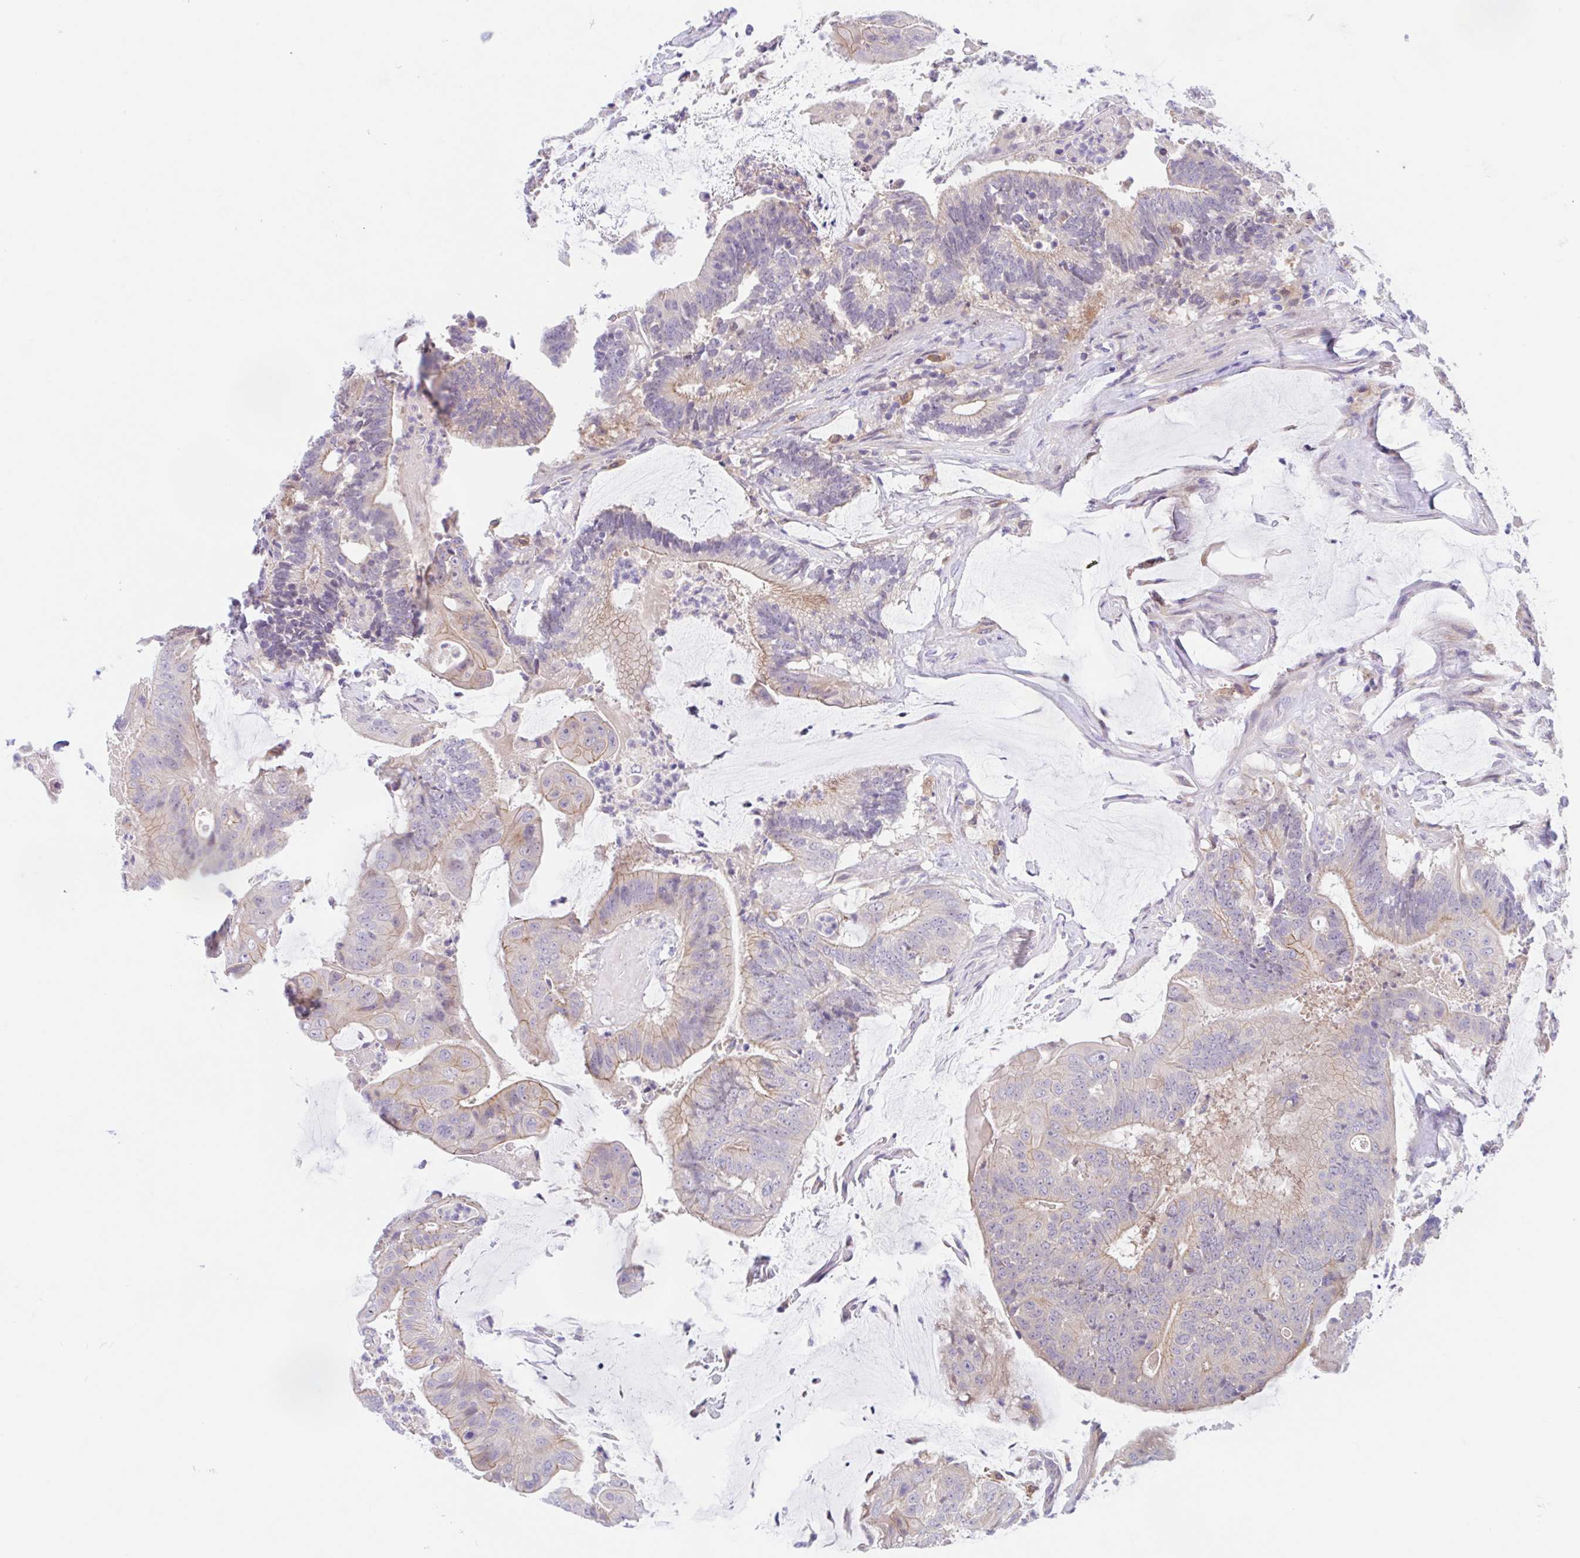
{"staining": {"intensity": "weak", "quantity": "<25%", "location": "cytoplasmic/membranous"}, "tissue": "colorectal cancer", "cell_type": "Tumor cells", "image_type": "cancer", "snomed": [{"axis": "morphology", "description": "Adenocarcinoma, NOS"}, {"axis": "topography", "description": "Colon"}], "caption": "Tumor cells show no significant staining in colorectal adenocarcinoma. The staining is performed using DAB (3,3'-diaminobenzidine) brown chromogen with nuclei counter-stained in using hematoxylin.", "gene": "TMEM86A", "patient": {"sex": "female", "age": 43}}